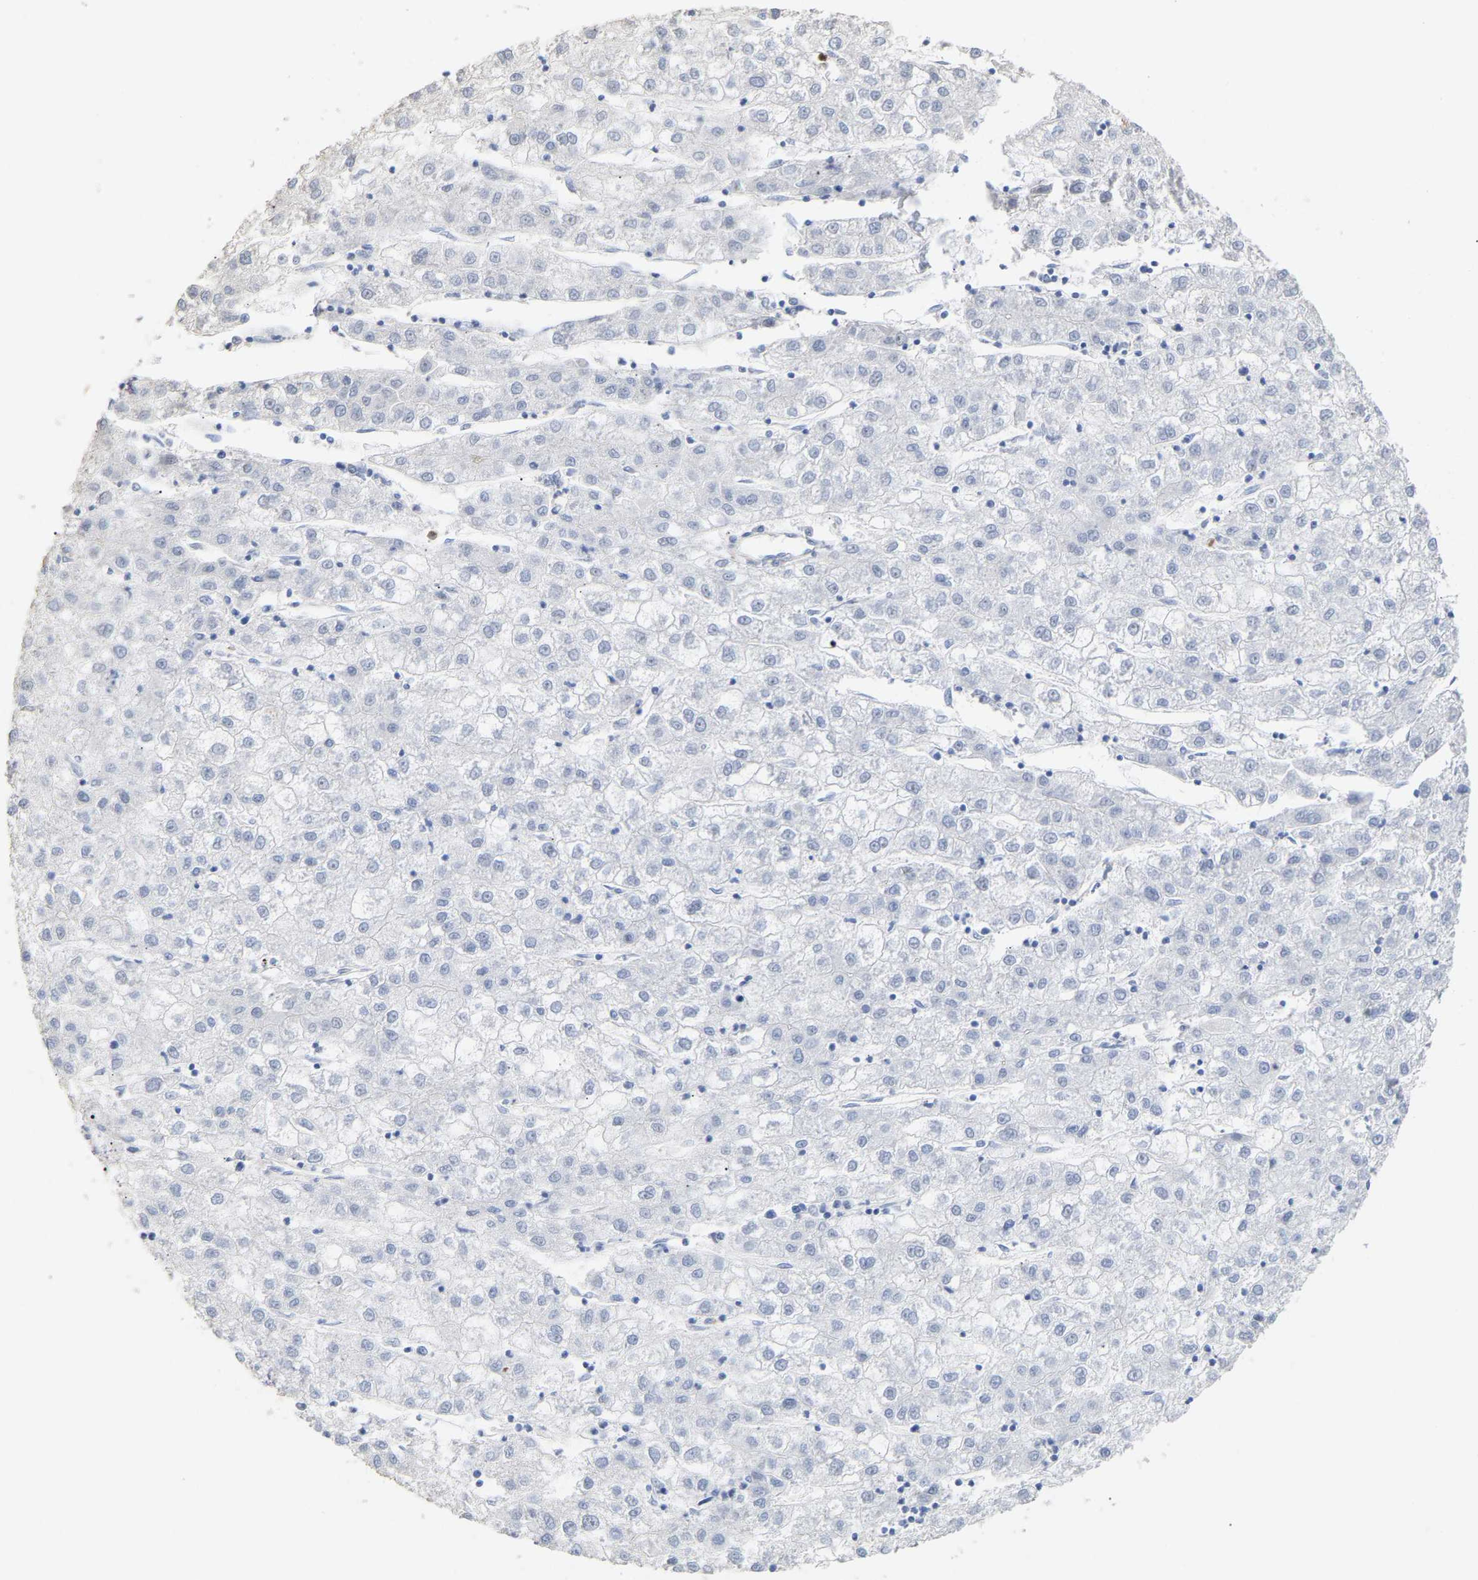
{"staining": {"intensity": "negative", "quantity": "none", "location": "none"}, "tissue": "liver cancer", "cell_type": "Tumor cells", "image_type": "cancer", "snomed": [{"axis": "morphology", "description": "Carcinoma, Hepatocellular, NOS"}, {"axis": "topography", "description": "Liver"}], "caption": "A histopathology image of human liver hepatocellular carcinoma is negative for staining in tumor cells. Nuclei are stained in blue.", "gene": "AMPH", "patient": {"sex": "male", "age": 72}}